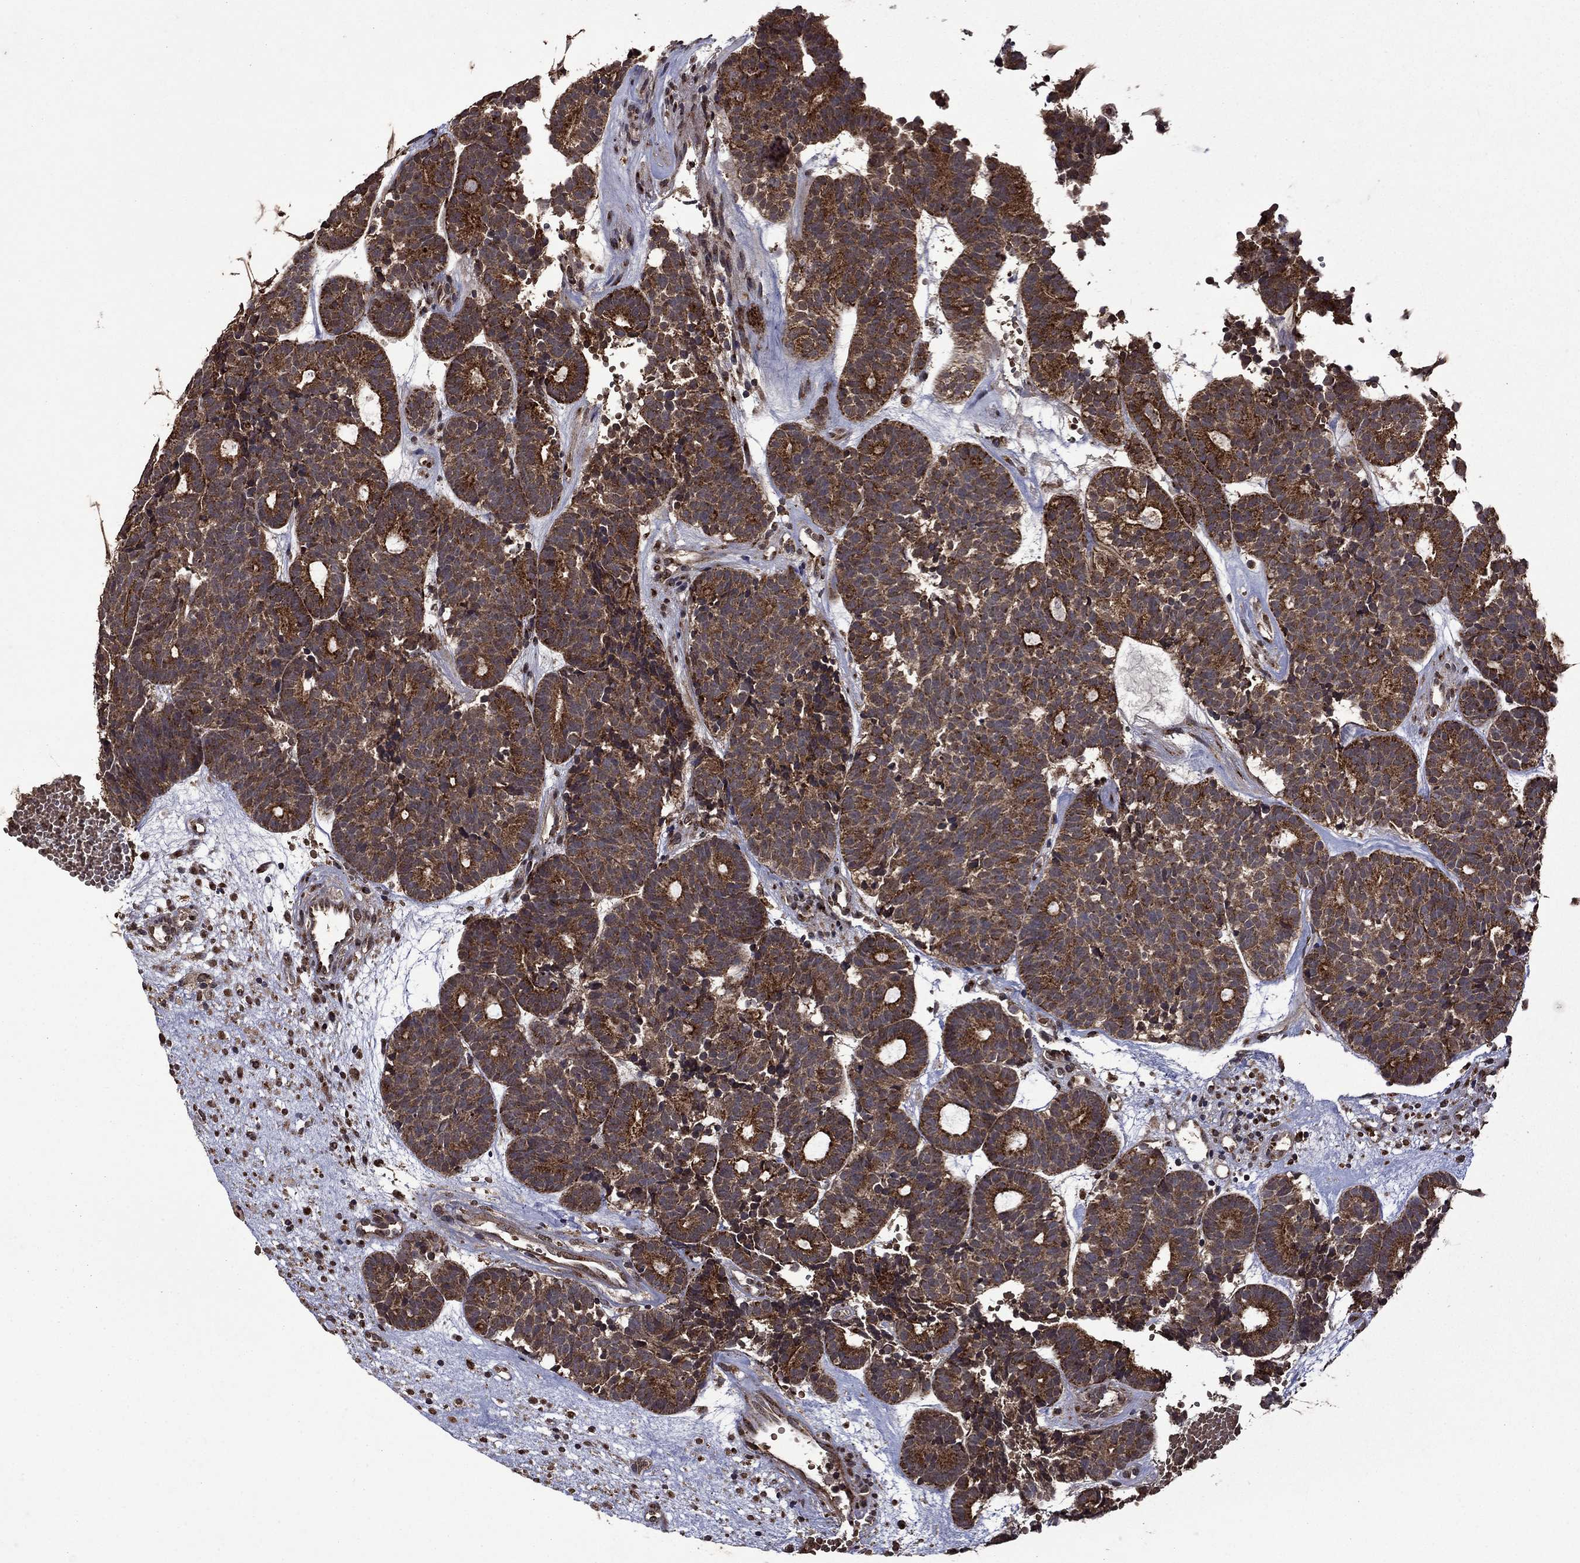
{"staining": {"intensity": "strong", "quantity": "25%-75%", "location": "cytoplasmic/membranous"}, "tissue": "head and neck cancer", "cell_type": "Tumor cells", "image_type": "cancer", "snomed": [{"axis": "morphology", "description": "Adenocarcinoma, NOS"}, {"axis": "topography", "description": "Head-Neck"}], "caption": "The immunohistochemical stain labels strong cytoplasmic/membranous positivity in tumor cells of head and neck cancer tissue. The protein of interest is stained brown, and the nuclei are stained in blue (DAB (3,3'-diaminobenzidine) IHC with brightfield microscopy, high magnification).", "gene": "ITM2B", "patient": {"sex": "female", "age": 81}}